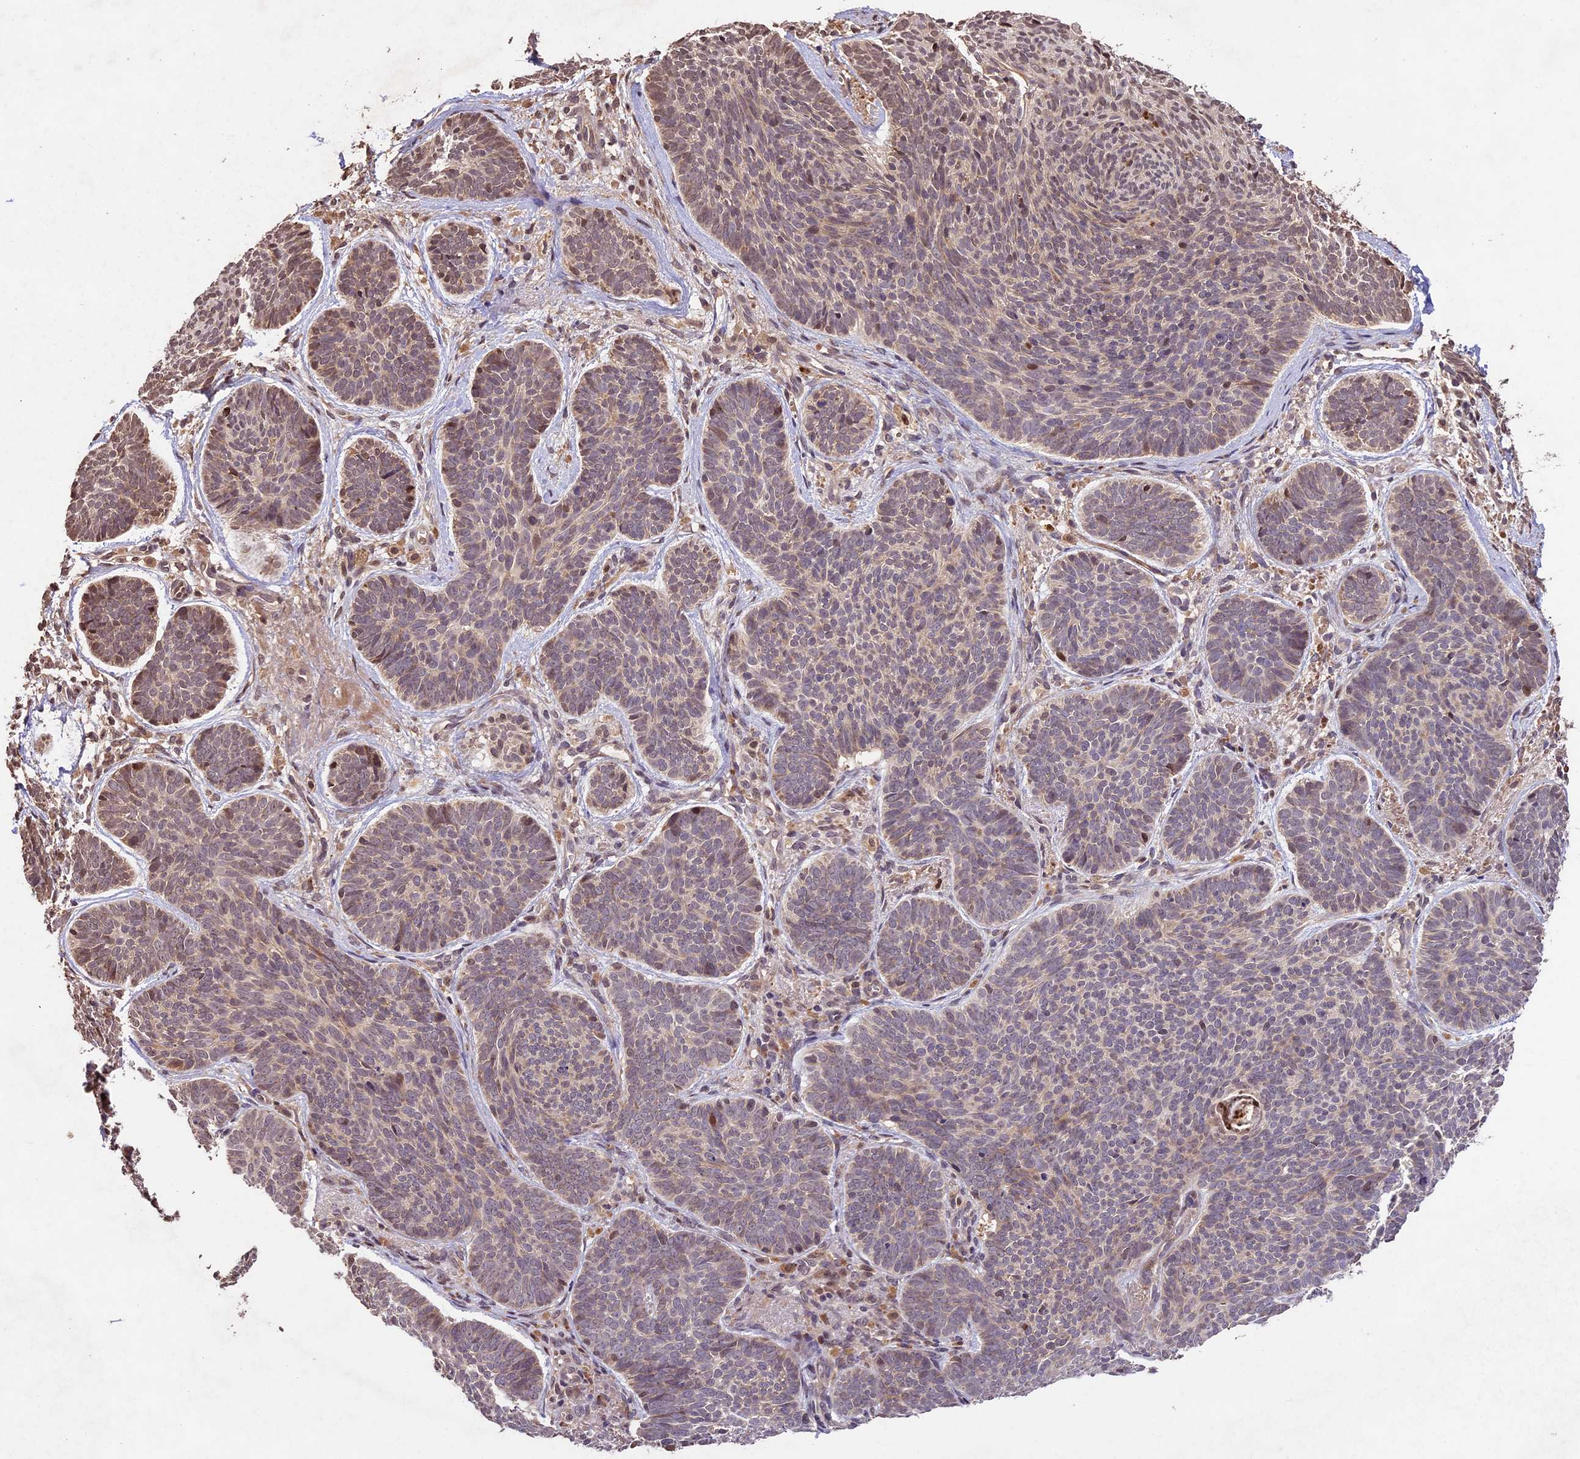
{"staining": {"intensity": "weak", "quantity": "<25%", "location": "cytoplasmic/membranous"}, "tissue": "skin cancer", "cell_type": "Tumor cells", "image_type": "cancer", "snomed": [{"axis": "morphology", "description": "Basal cell carcinoma"}, {"axis": "topography", "description": "Skin"}], "caption": "A high-resolution micrograph shows immunohistochemistry staining of skin cancer, which displays no significant staining in tumor cells. (Immunohistochemistry (ihc), brightfield microscopy, high magnification).", "gene": "CDKN2AIP", "patient": {"sex": "female", "age": 74}}